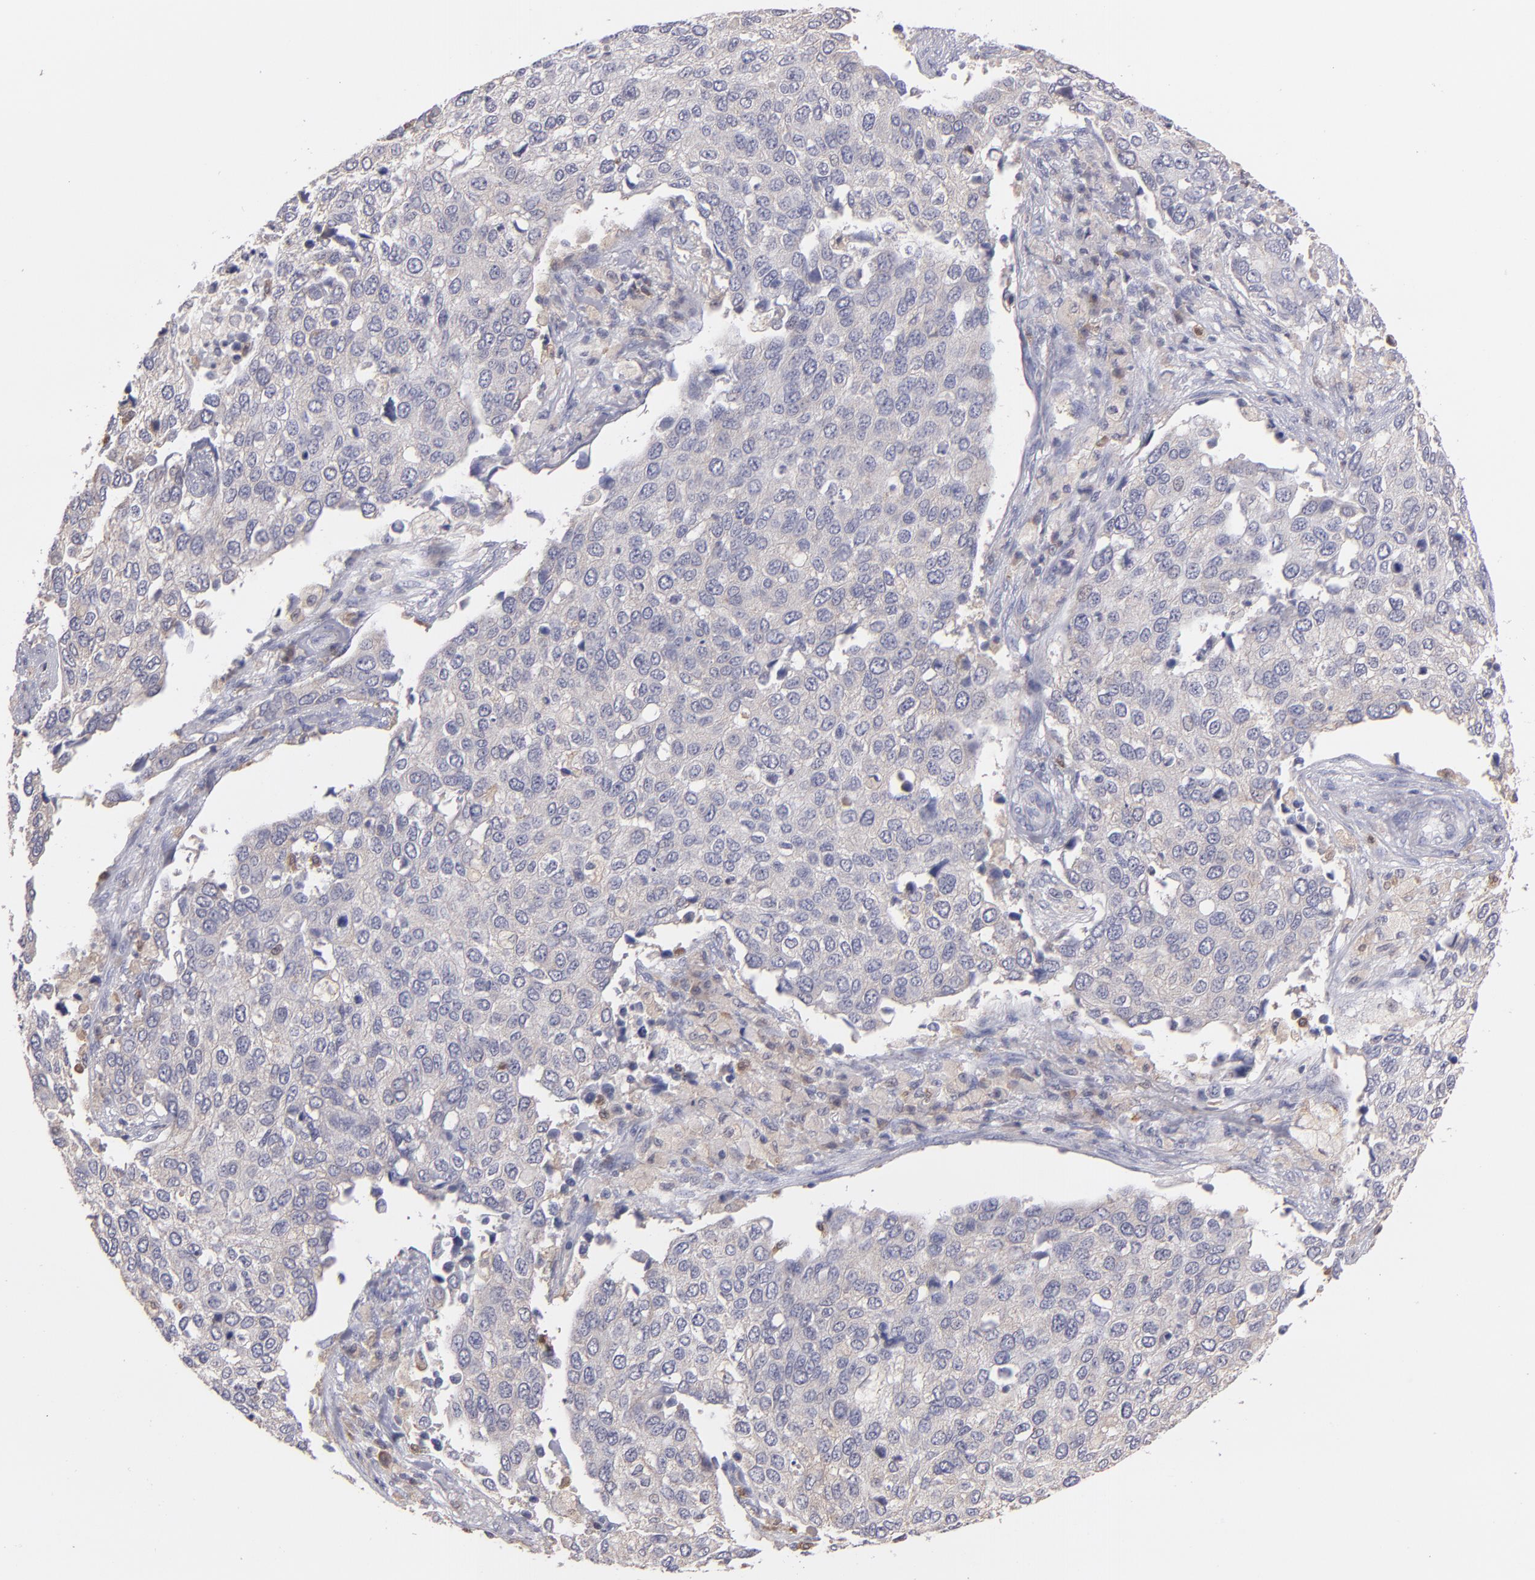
{"staining": {"intensity": "weak", "quantity": "<25%", "location": "cytoplasmic/membranous"}, "tissue": "cervical cancer", "cell_type": "Tumor cells", "image_type": "cancer", "snomed": [{"axis": "morphology", "description": "Squamous cell carcinoma, NOS"}, {"axis": "topography", "description": "Cervix"}], "caption": "Immunohistochemistry (IHC) micrograph of cervical cancer stained for a protein (brown), which shows no expression in tumor cells.", "gene": "PRKCD", "patient": {"sex": "female", "age": 54}}